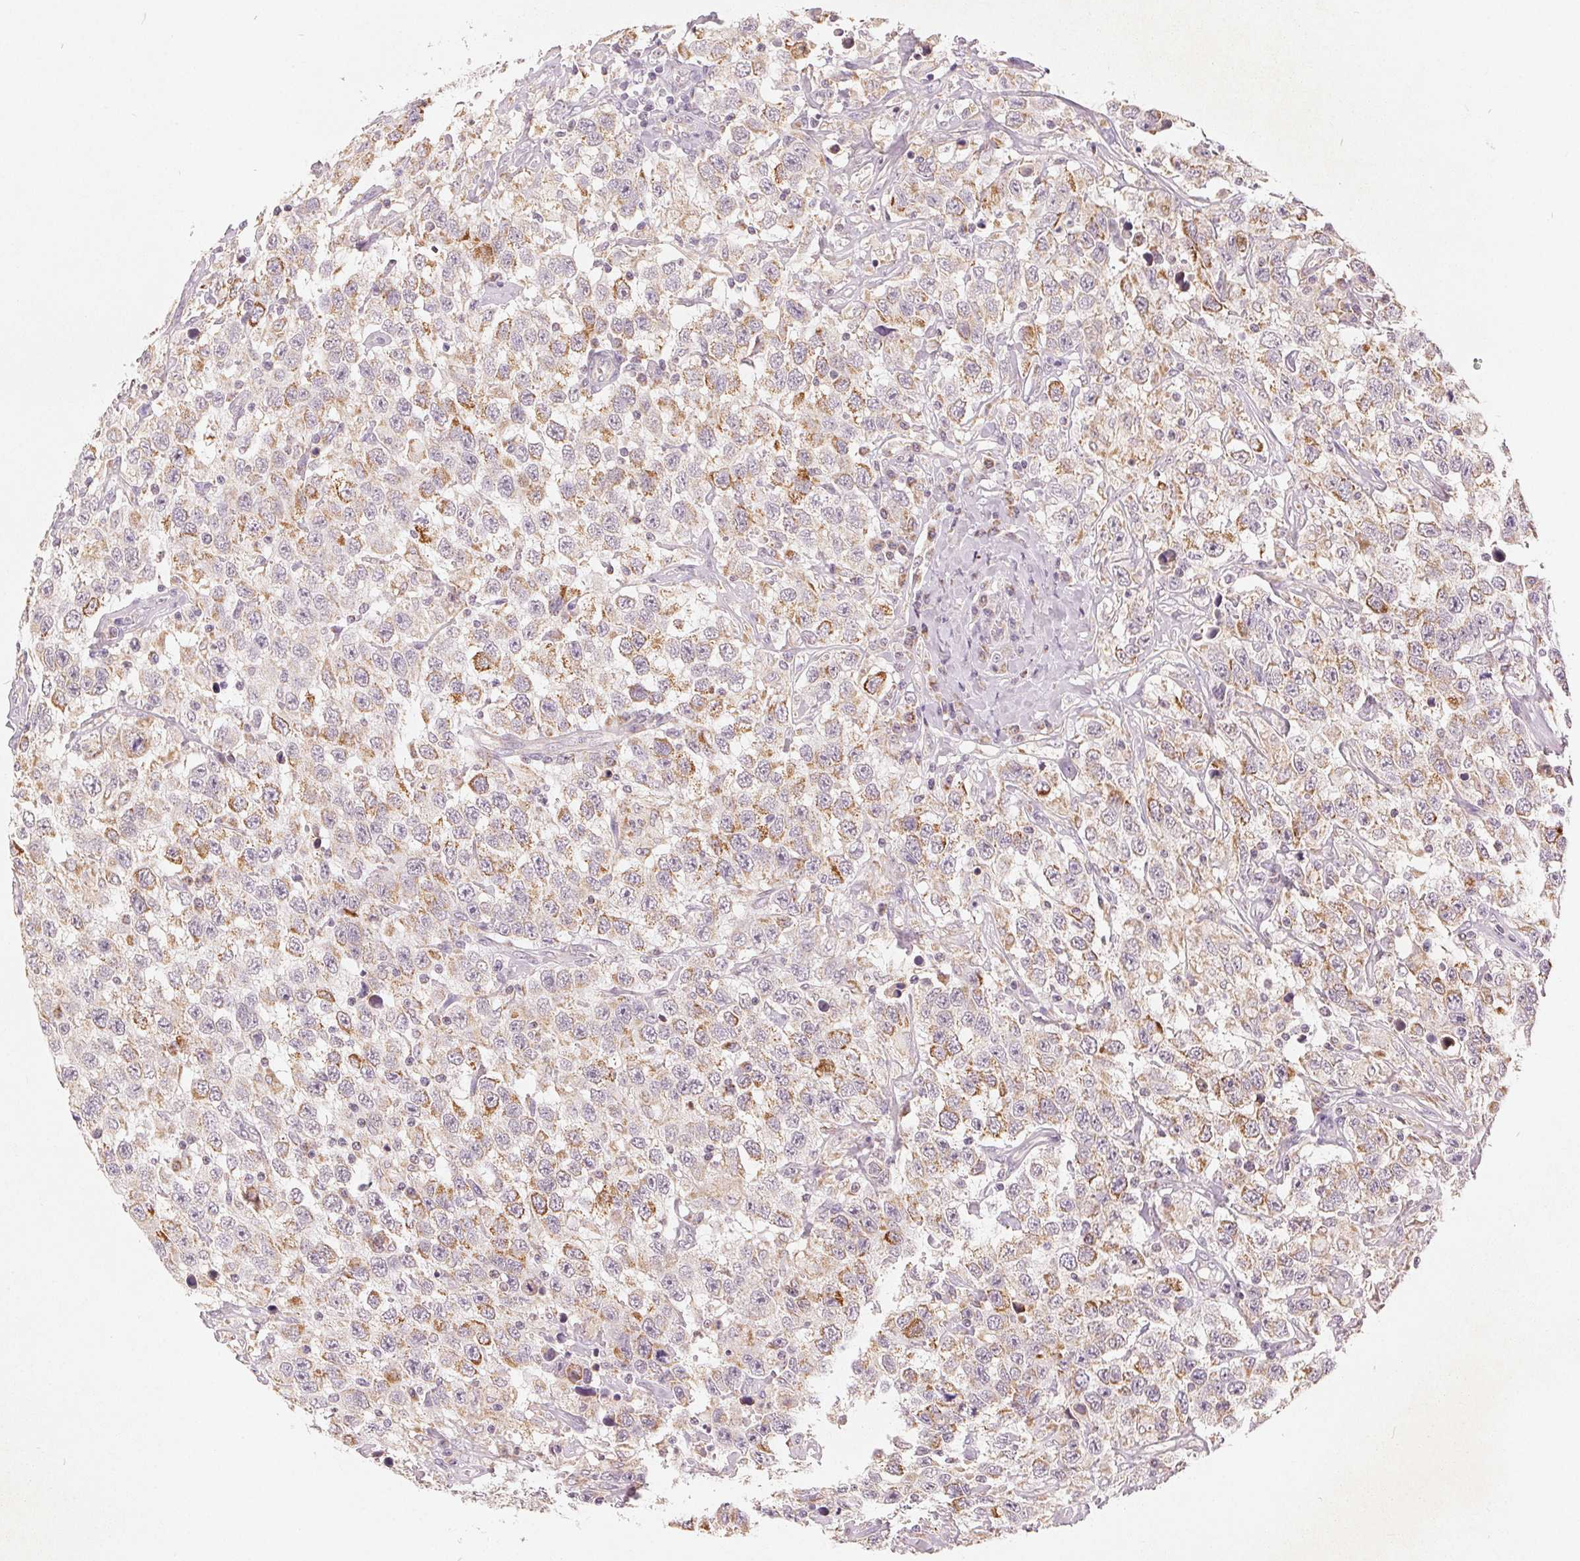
{"staining": {"intensity": "moderate", "quantity": "25%-75%", "location": "cytoplasmic/membranous"}, "tissue": "testis cancer", "cell_type": "Tumor cells", "image_type": "cancer", "snomed": [{"axis": "morphology", "description": "Seminoma, NOS"}, {"axis": "topography", "description": "Testis"}], "caption": "The micrograph shows immunohistochemical staining of testis cancer (seminoma). There is moderate cytoplasmic/membranous staining is present in approximately 25%-75% of tumor cells. The protein is shown in brown color, while the nuclei are stained blue.", "gene": "GHITM", "patient": {"sex": "male", "age": 41}}